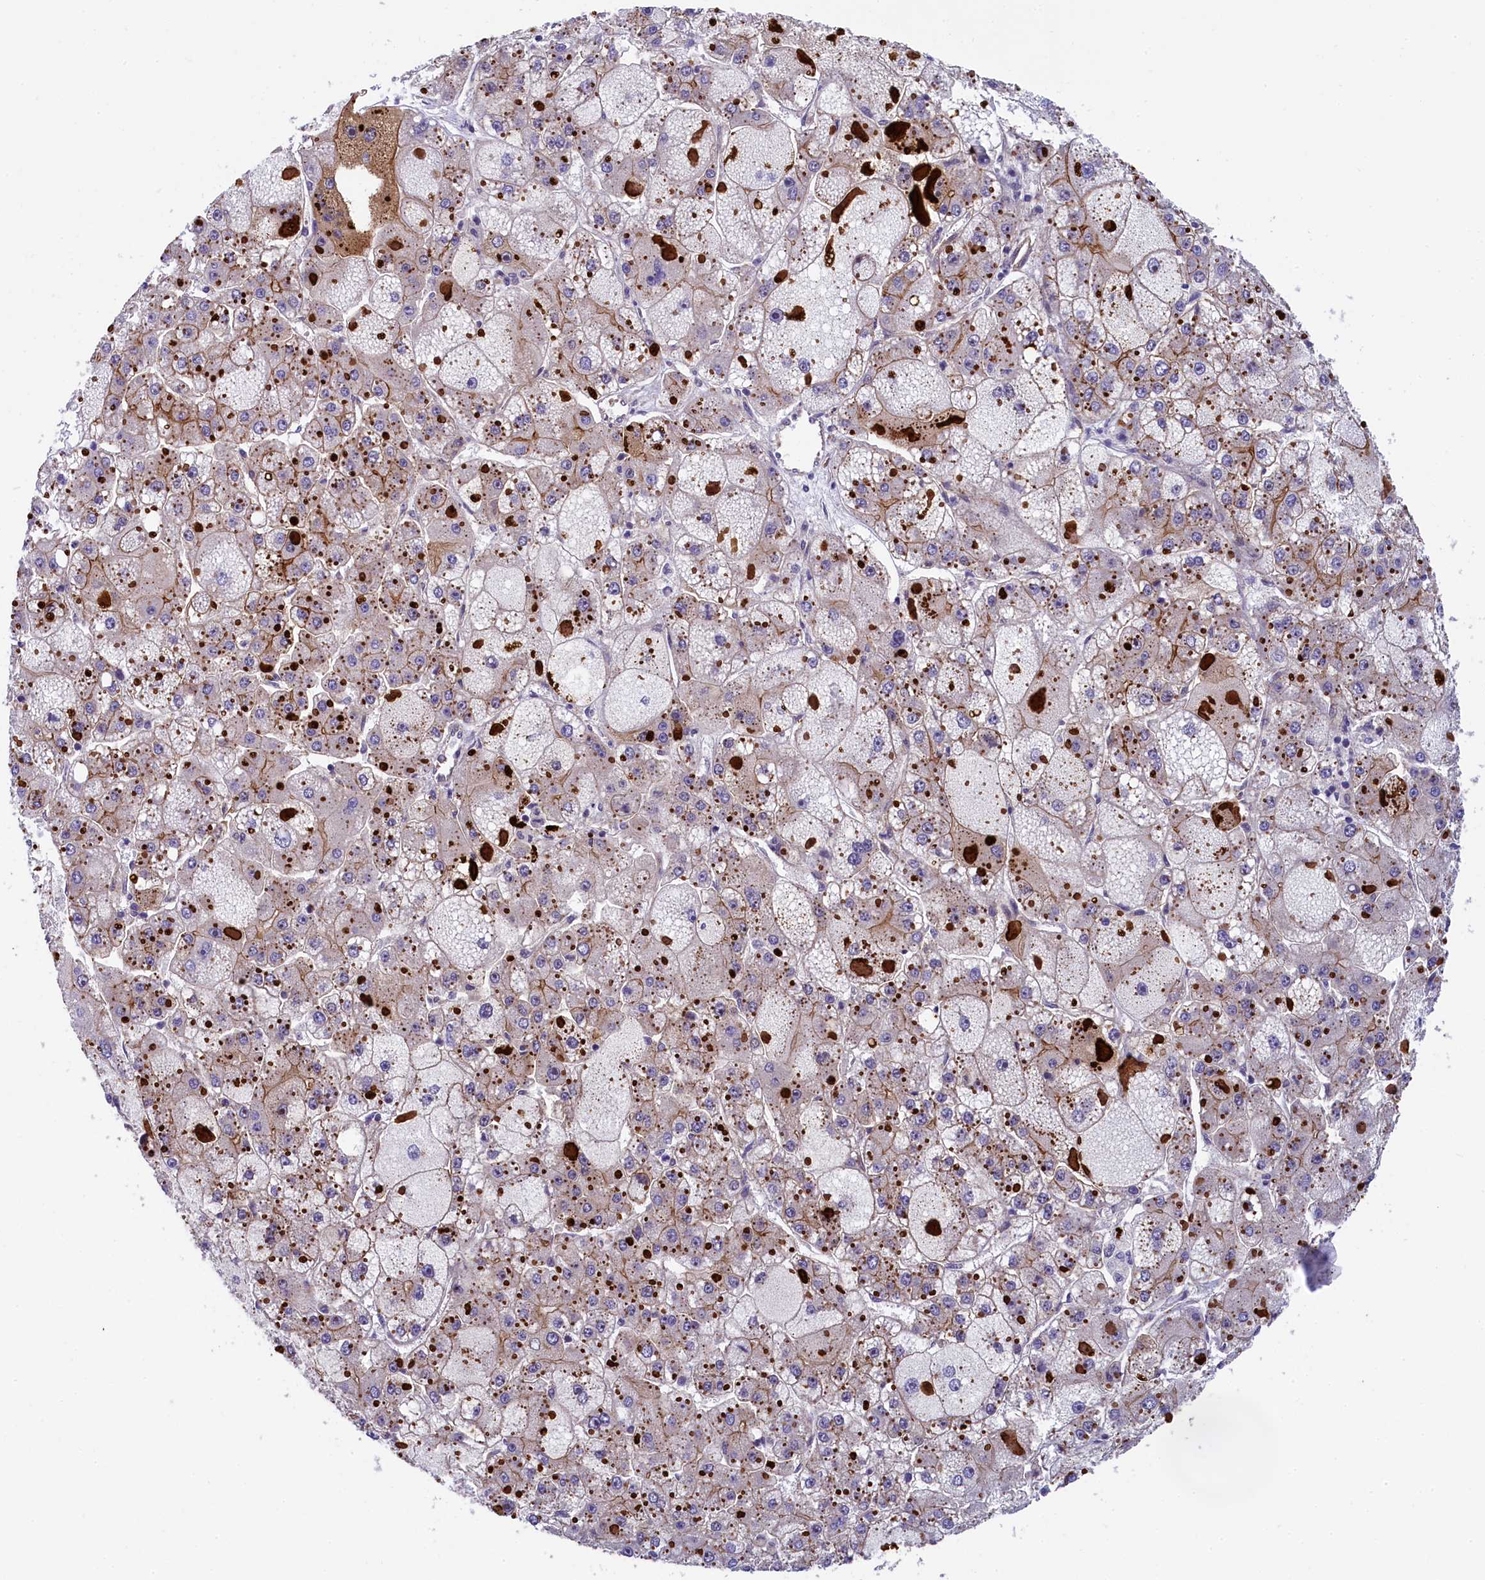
{"staining": {"intensity": "weak", "quantity": "25%-75%", "location": "cytoplasmic/membranous"}, "tissue": "liver cancer", "cell_type": "Tumor cells", "image_type": "cancer", "snomed": [{"axis": "morphology", "description": "Carcinoma, Hepatocellular, NOS"}, {"axis": "topography", "description": "Liver"}], "caption": "Immunohistochemical staining of hepatocellular carcinoma (liver) exhibits weak cytoplasmic/membranous protein staining in approximately 25%-75% of tumor cells. The protein of interest is shown in brown color, while the nuclei are stained blue.", "gene": "ARL14EP", "patient": {"sex": "female", "age": 73}}